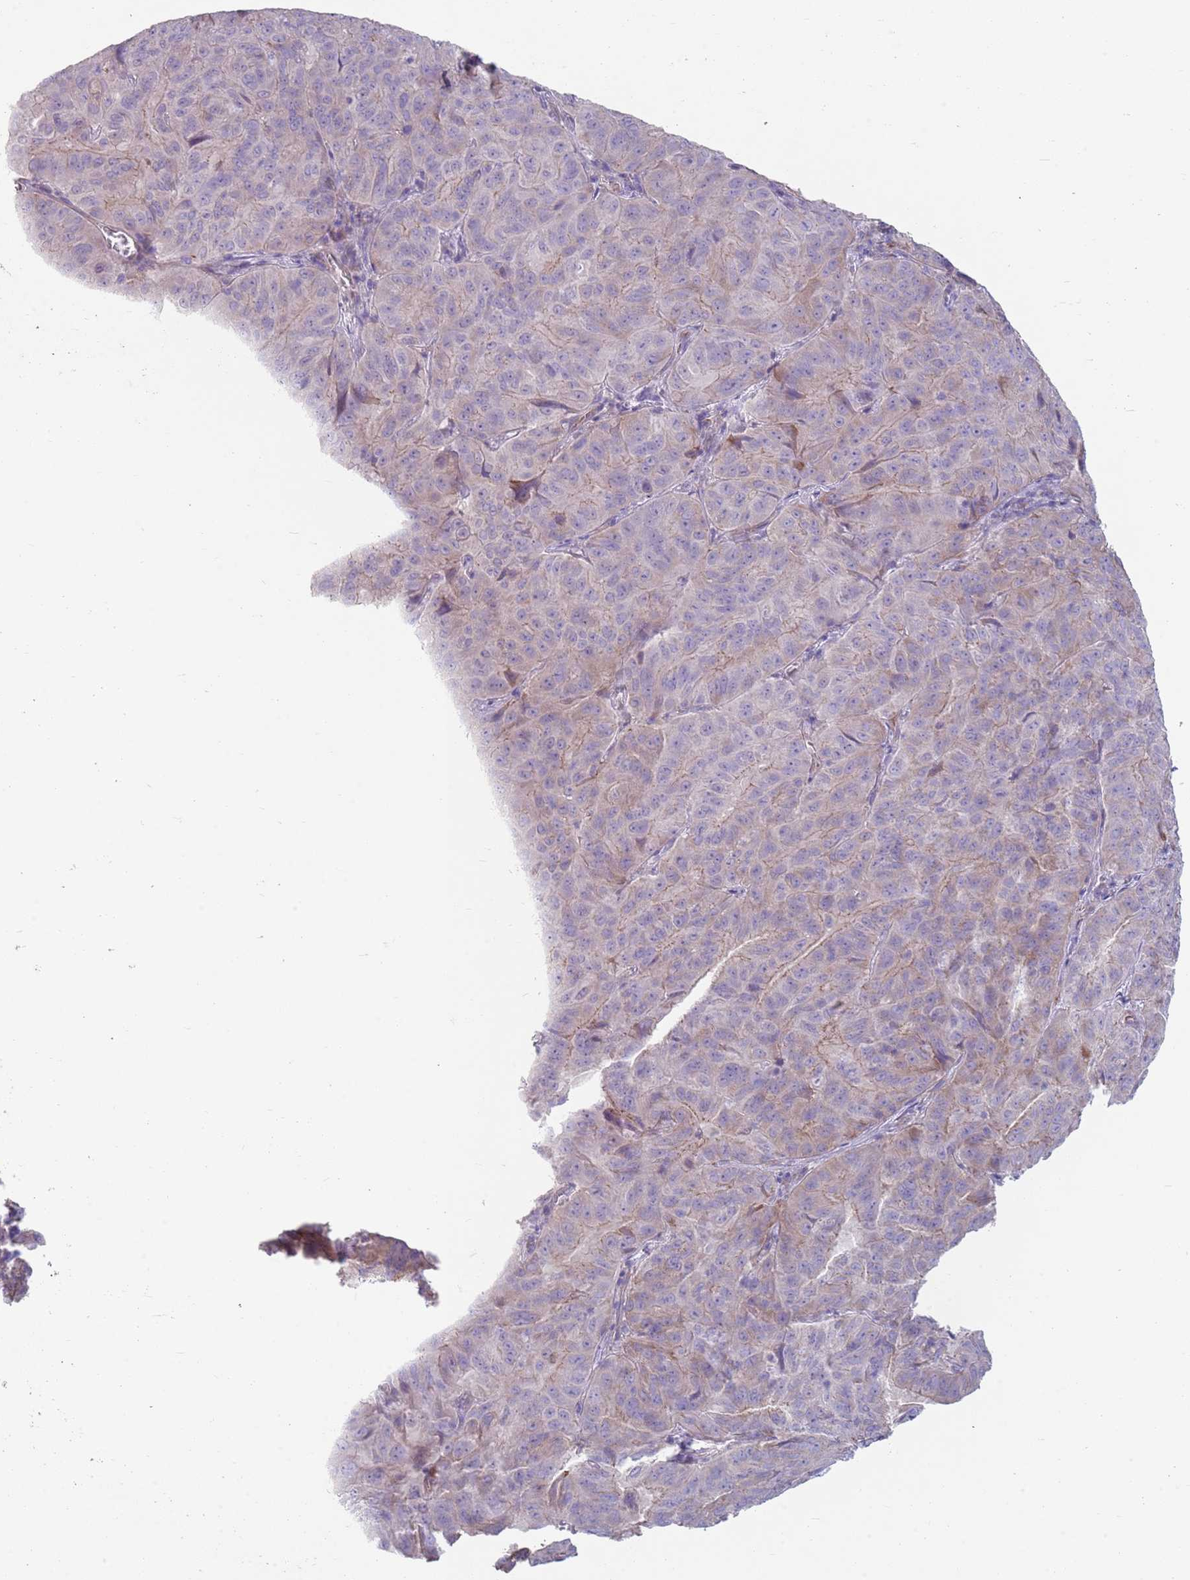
{"staining": {"intensity": "weak", "quantity": "<25%", "location": "cytoplasmic/membranous"}, "tissue": "pancreatic cancer", "cell_type": "Tumor cells", "image_type": "cancer", "snomed": [{"axis": "morphology", "description": "Adenocarcinoma, NOS"}, {"axis": "topography", "description": "Pancreas"}], "caption": "Protein analysis of pancreatic cancer displays no significant expression in tumor cells.", "gene": "ZNF583", "patient": {"sex": "male", "age": 63}}